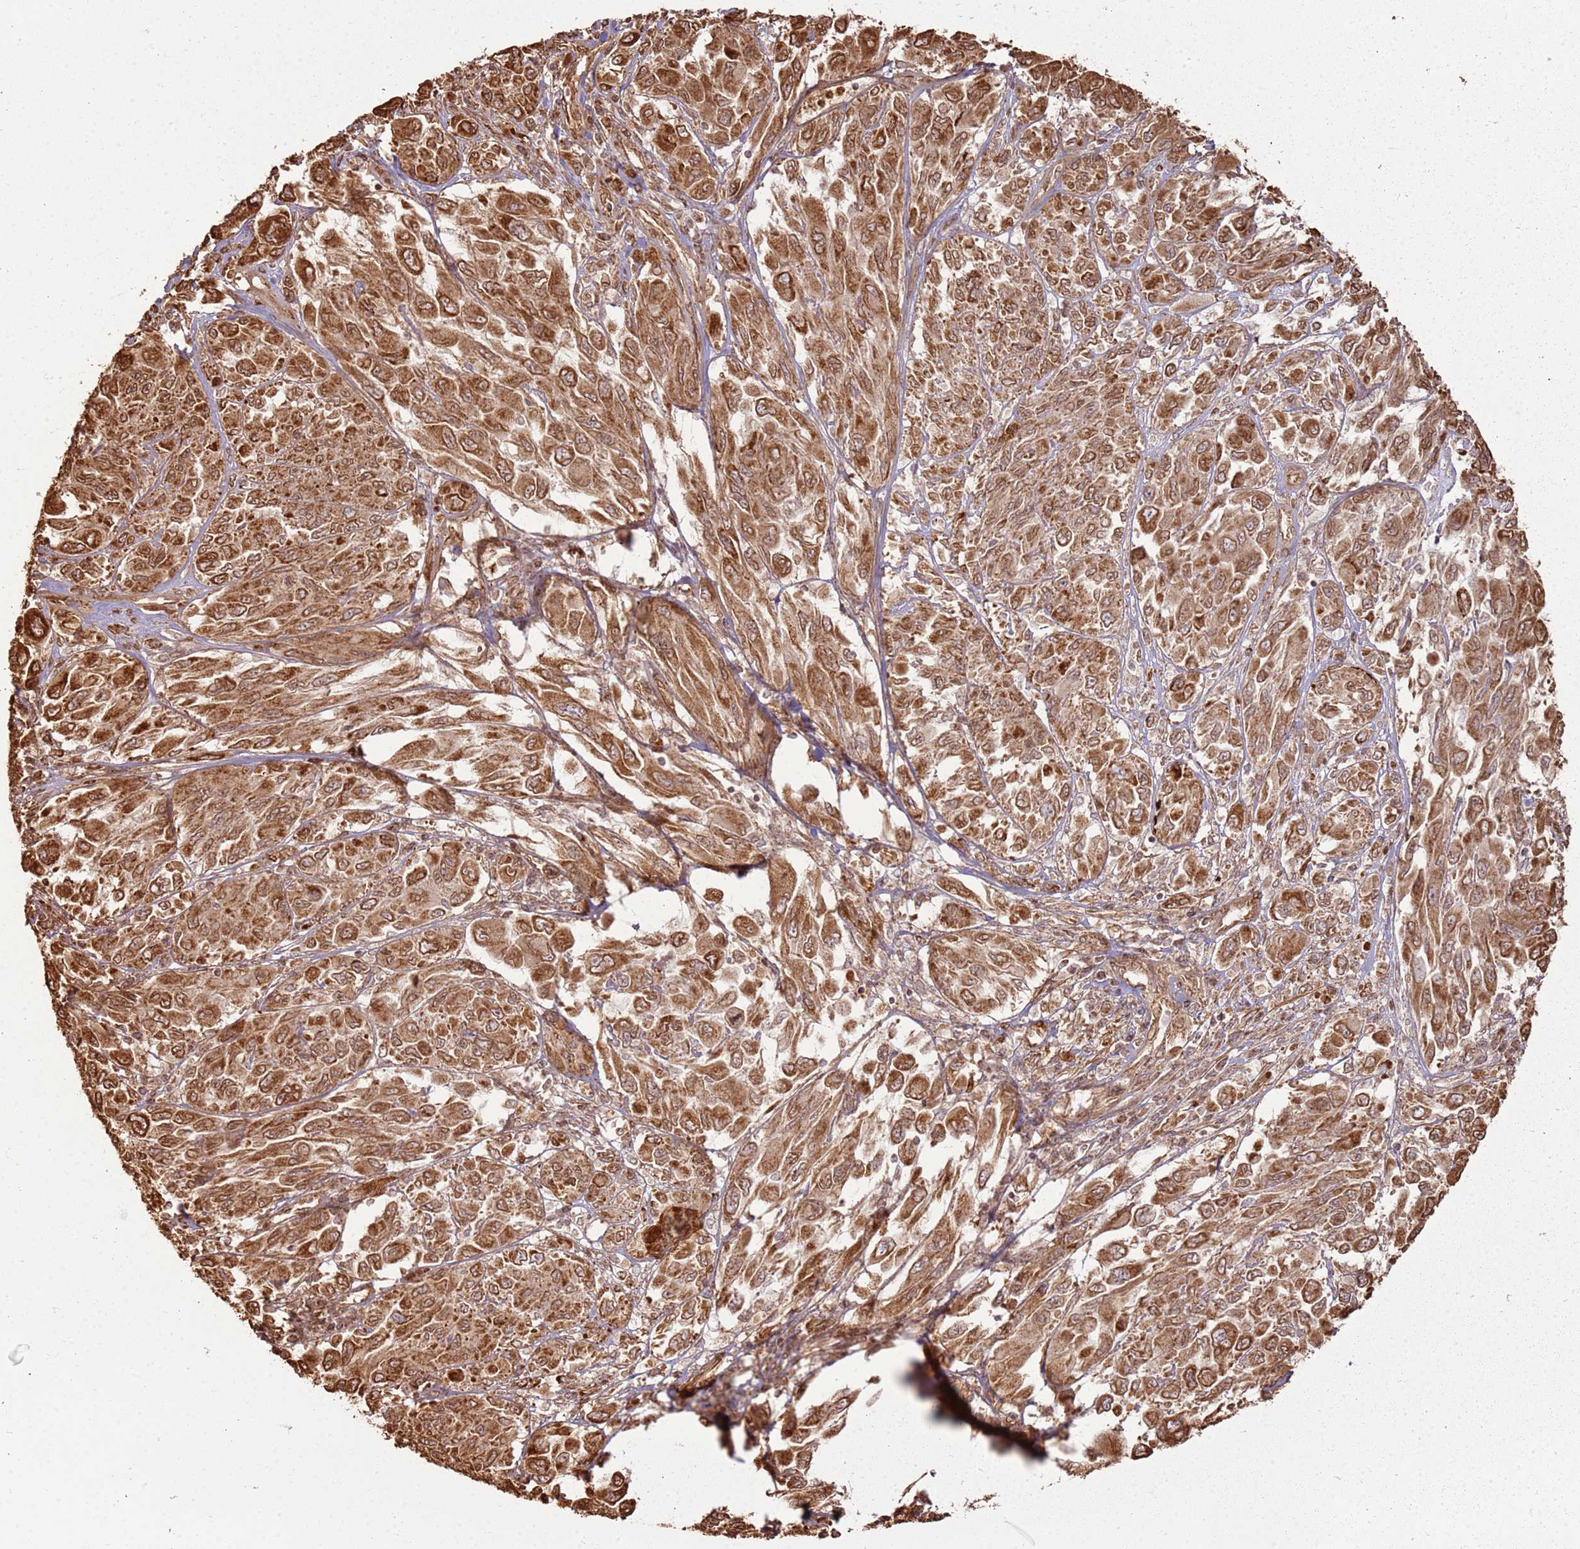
{"staining": {"intensity": "strong", "quantity": ">75%", "location": "cytoplasmic/membranous,nuclear"}, "tissue": "melanoma", "cell_type": "Tumor cells", "image_type": "cancer", "snomed": [{"axis": "morphology", "description": "Malignant melanoma, NOS"}, {"axis": "topography", "description": "Skin"}], "caption": "This micrograph shows malignant melanoma stained with IHC to label a protein in brown. The cytoplasmic/membranous and nuclear of tumor cells show strong positivity for the protein. Nuclei are counter-stained blue.", "gene": "DDX59", "patient": {"sex": "female", "age": 91}}